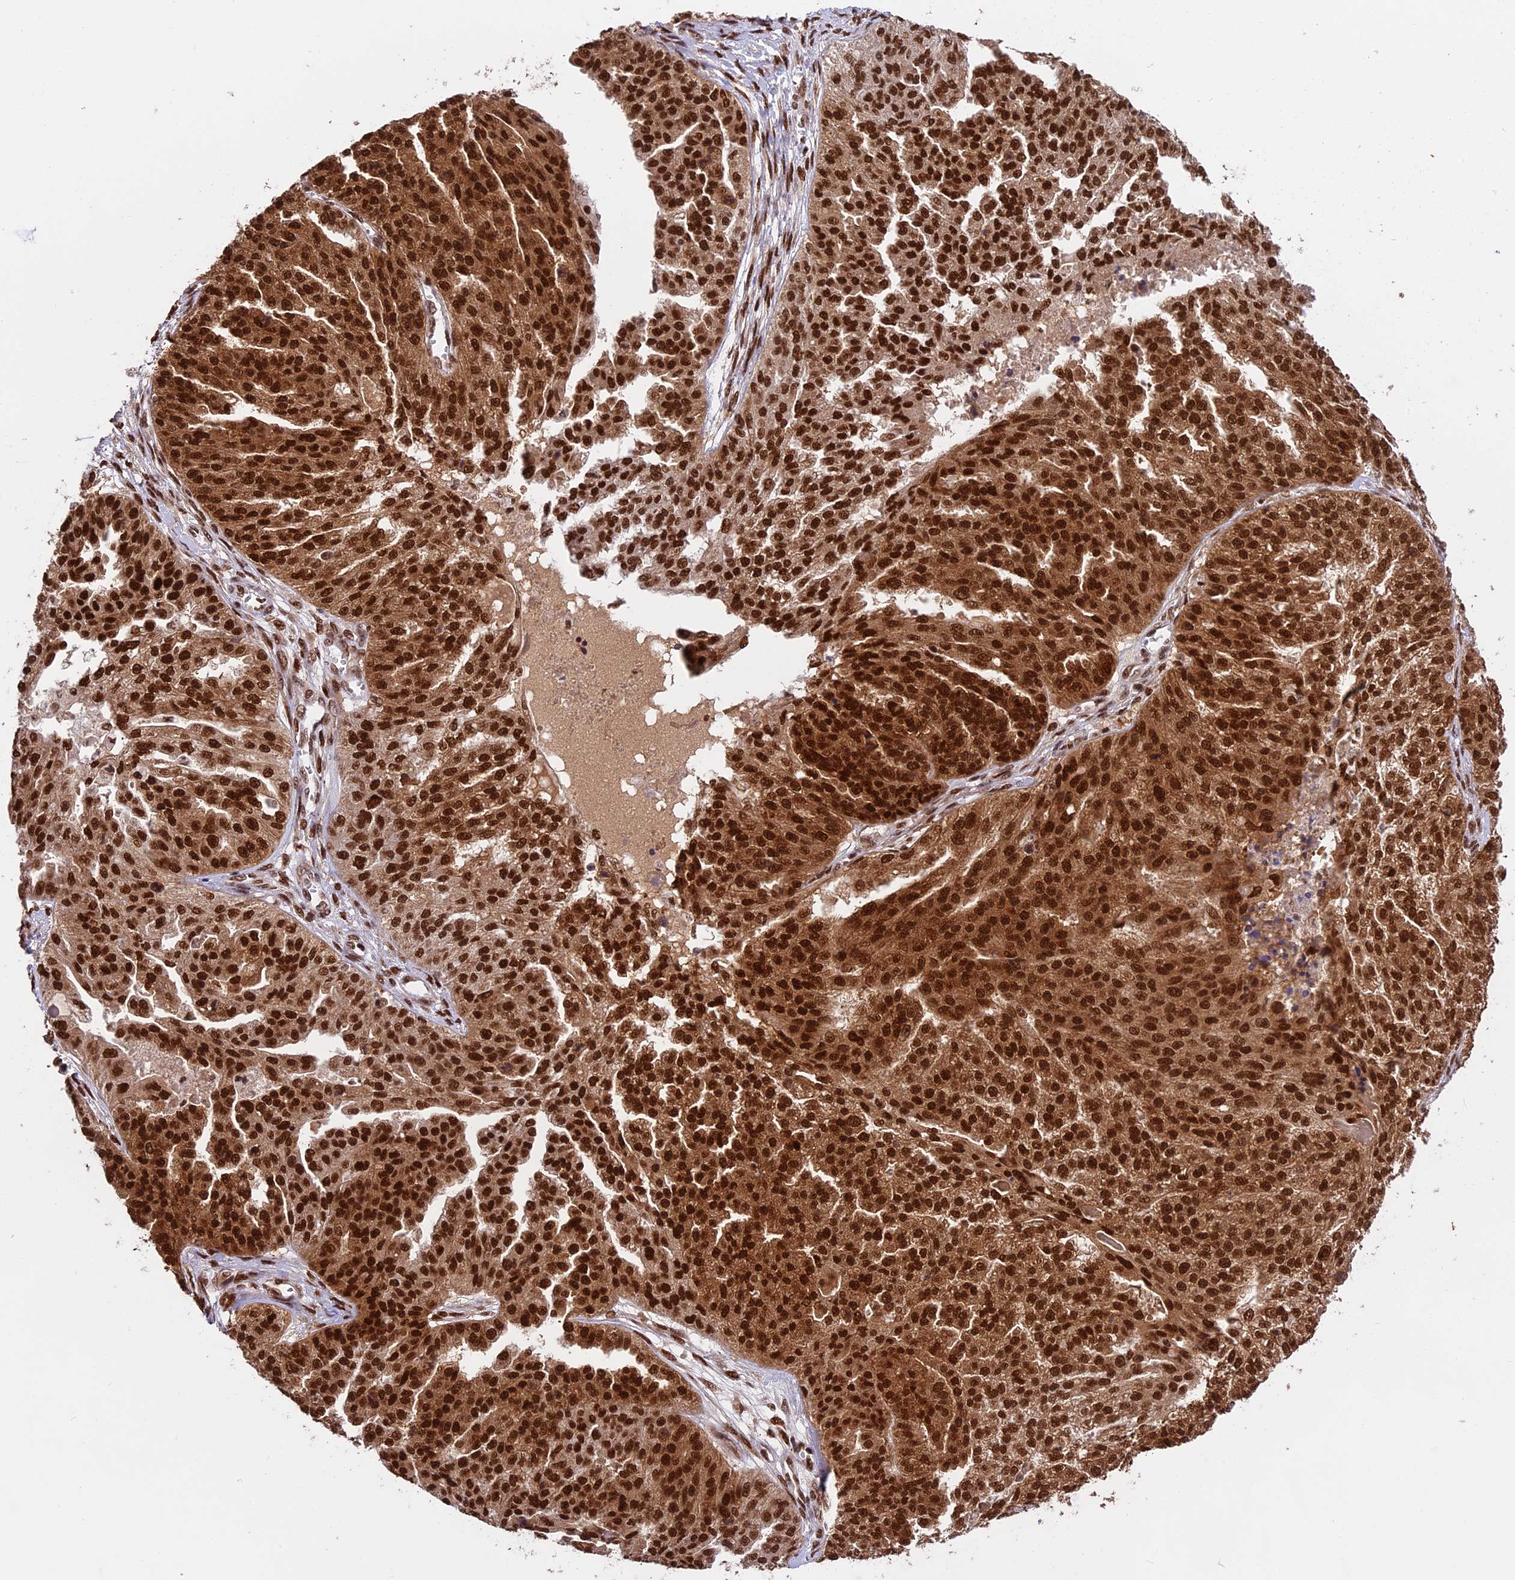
{"staining": {"intensity": "strong", "quantity": ">75%", "location": "cytoplasmic/membranous,nuclear"}, "tissue": "ovarian cancer", "cell_type": "Tumor cells", "image_type": "cancer", "snomed": [{"axis": "morphology", "description": "Cystadenocarcinoma, serous, NOS"}, {"axis": "topography", "description": "Ovary"}], "caption": "Human serous cystadenocarcinoma (ovarian) stained with a protein marker exhibits strong staining in tumor cells.", "gene": "RAMAC", "patient": {"sex": "female", "age": 58}}